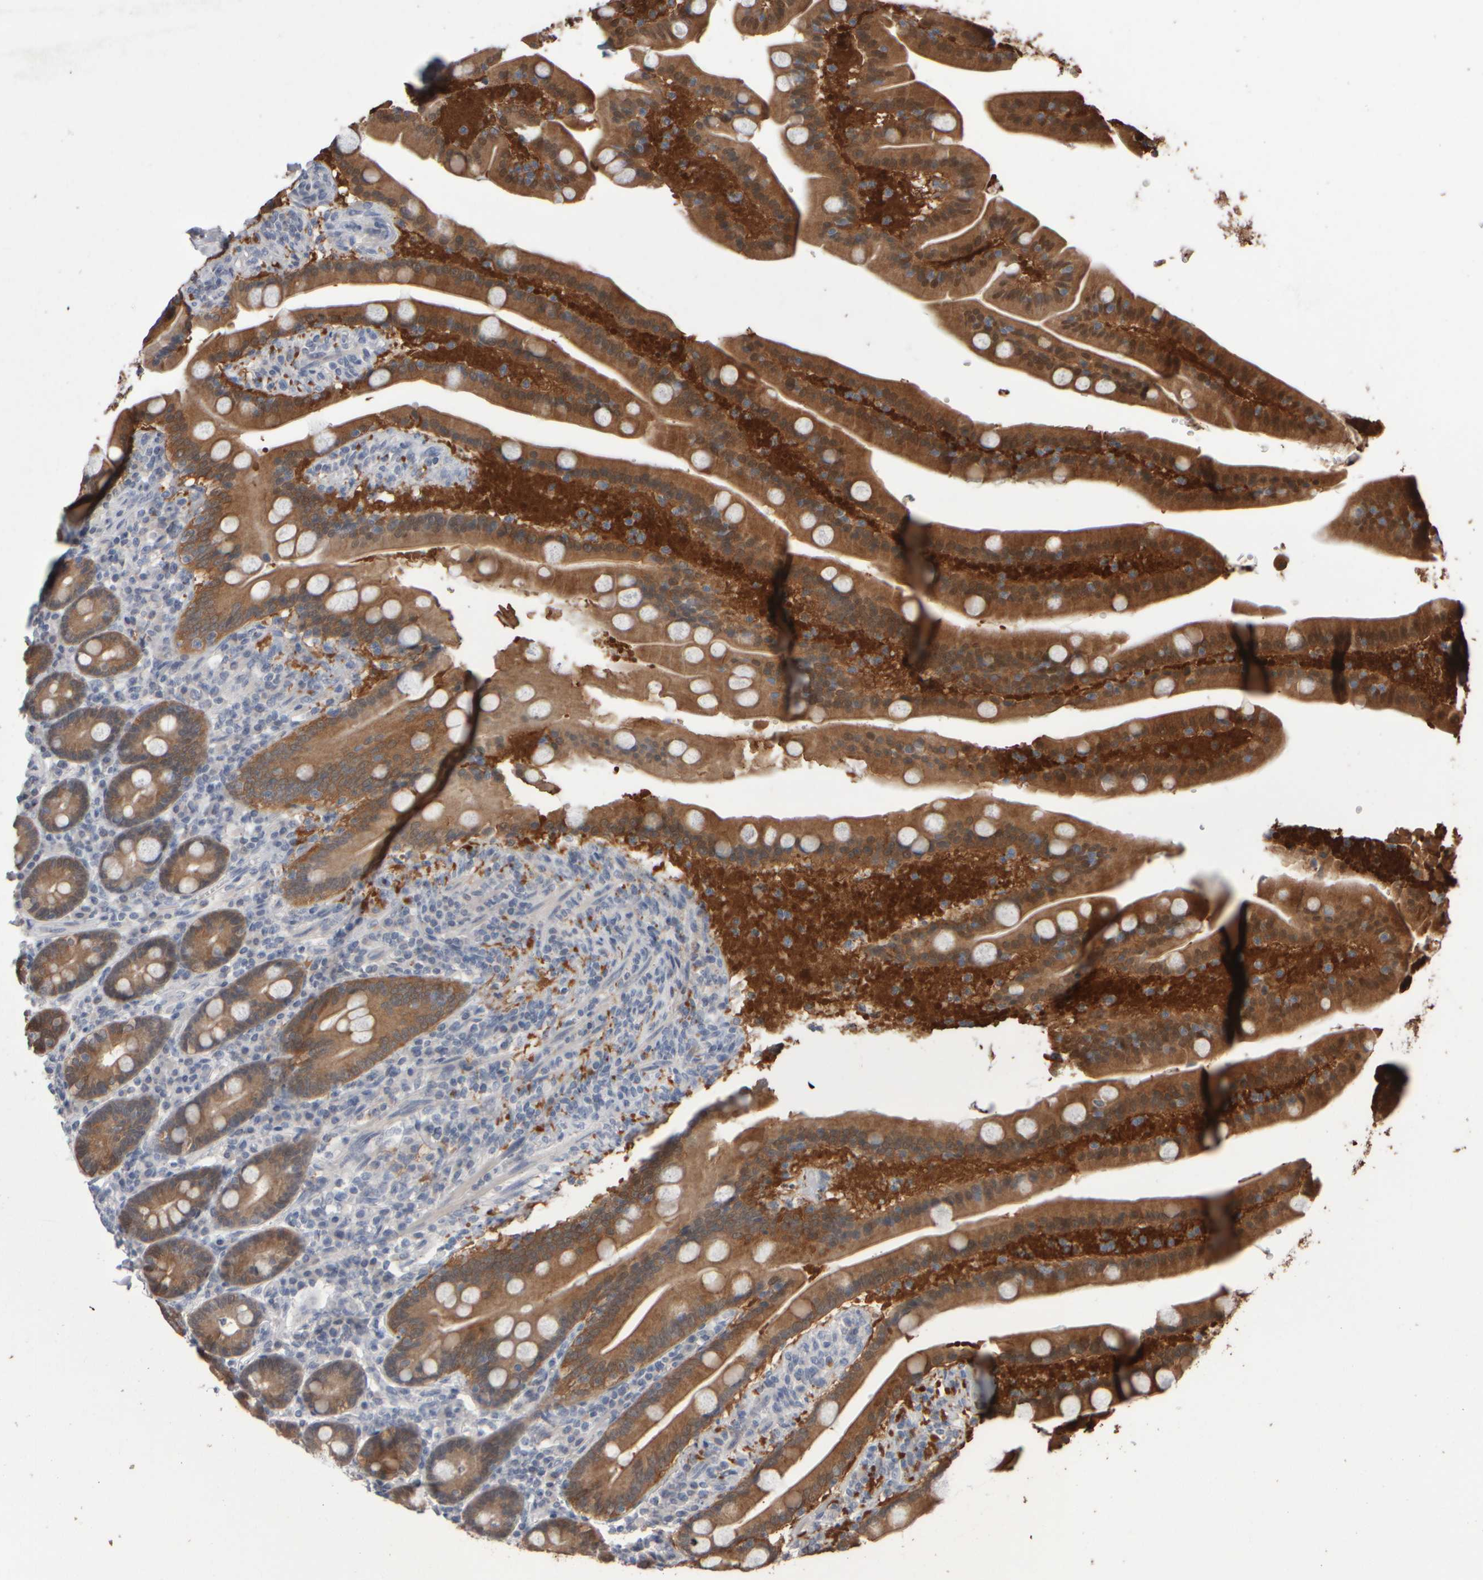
{"staining": {"intensity": "moderate", "quantity": ">75%", "location": "cytoplasmic/membranous"}, "tissue": "duodenum", "cell_type": "Glandular cells", "image_type": "normal", "snomed": [{"axis": "morphology", "description": "Normal tissue, NOS"}, {"axis": "topography", "description": "Duodenum"}], "caption": "Immunohistochemical staining of normal human duodenum shows moderate cytoplasmic/membranous protein staining in approximately >75% of glandular cells.", "gene": "EPHX2", "patient": {"sex": "male", "age": 54}}